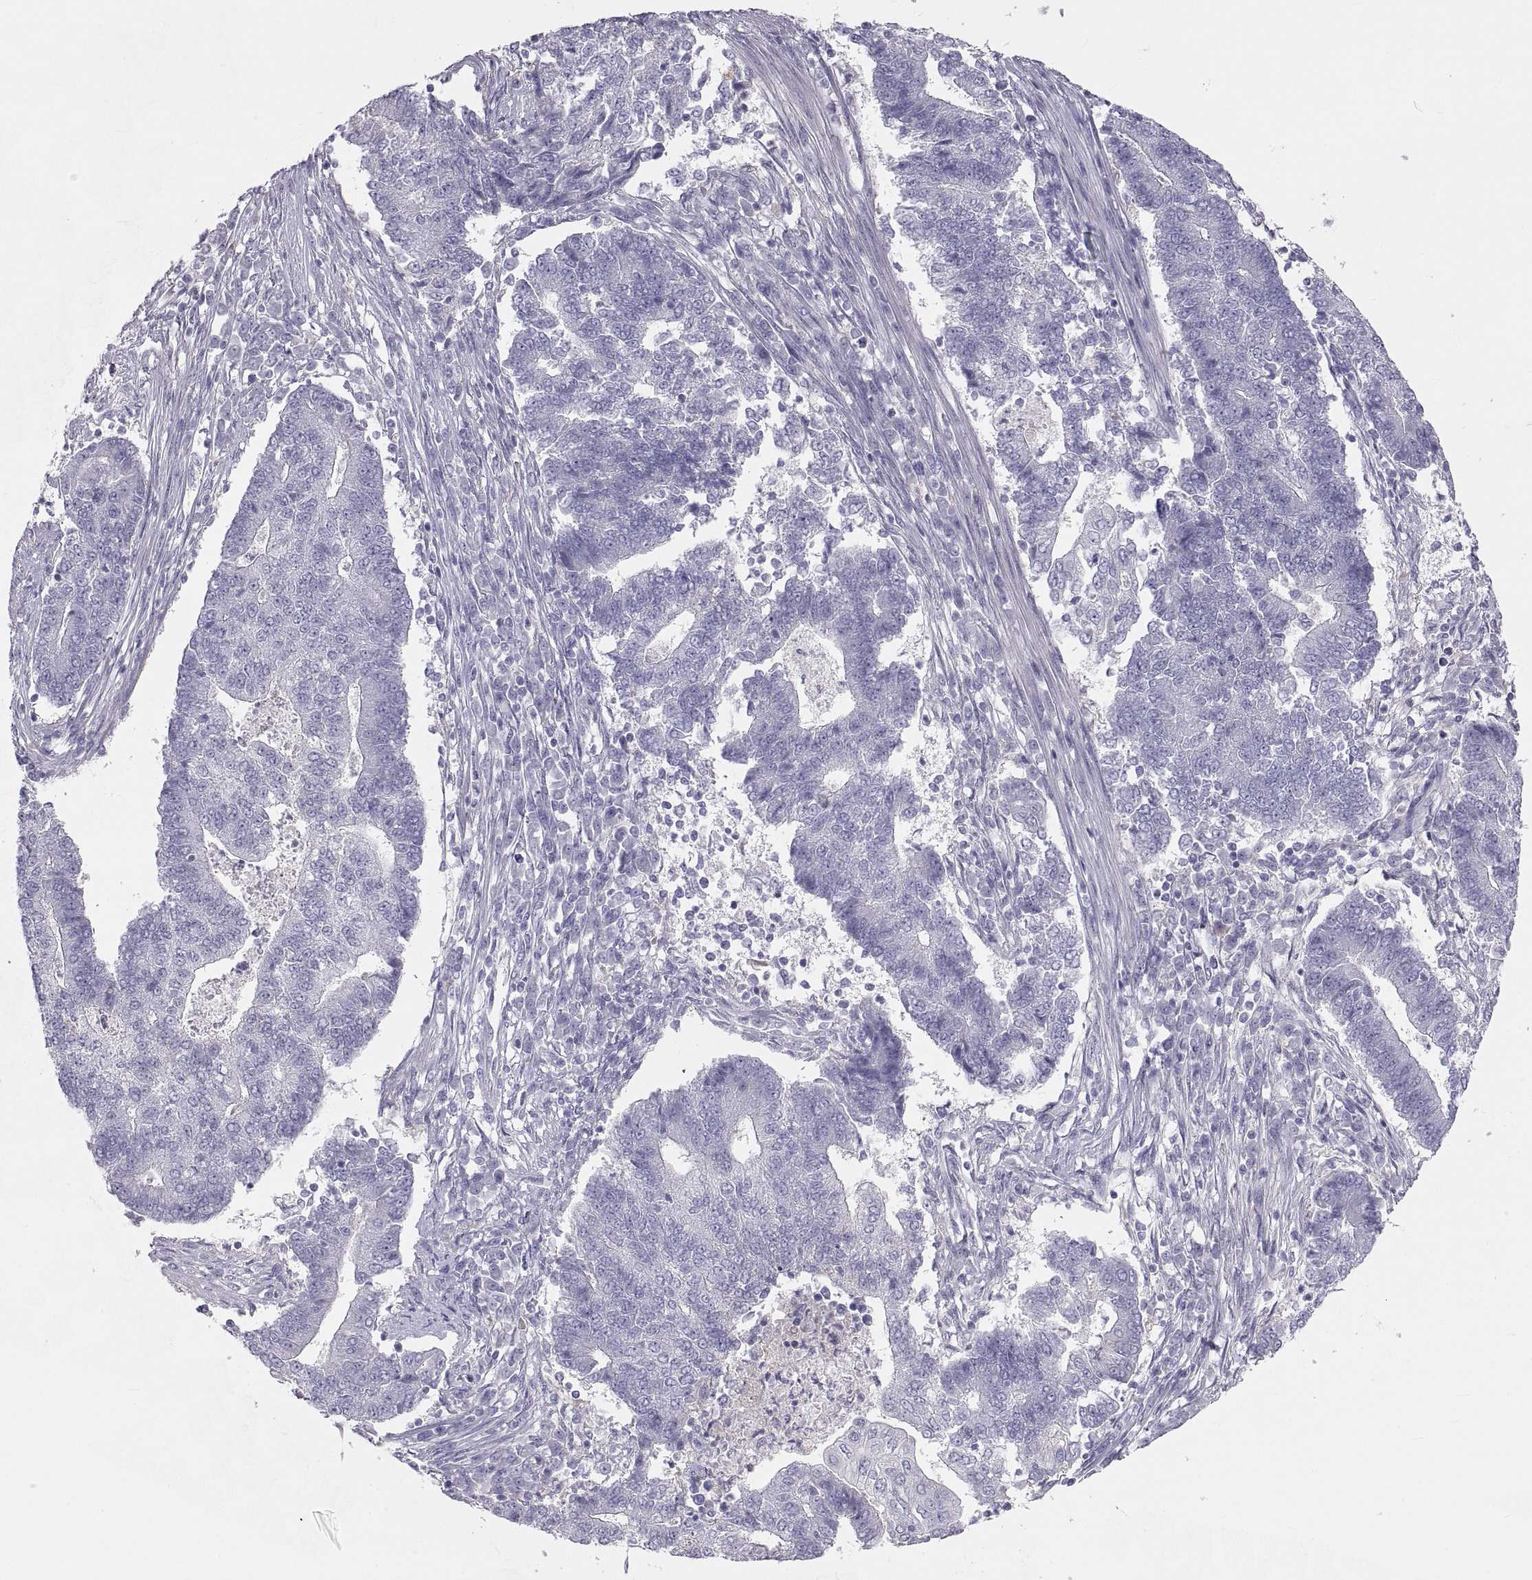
{"staining": {"intensity": "negative", "quantity": "none", "location": "none"}, "tissue": "endometrial cancer", "cell_type": "Tumor cells", "image_type": "cancer", "snomed": [{"axis": "morphology", "description": "Adenocarcinoma, NOS"}, {"axis": "topography", "description": "Uterus"}, {"axis": "topography", "description": "Endometrium"}], "caption": "There is no significant staining in tumor cells of endometrial cancer.", "gene": "CRYBB3", "patient": {"sex": "female", "age": 54}}